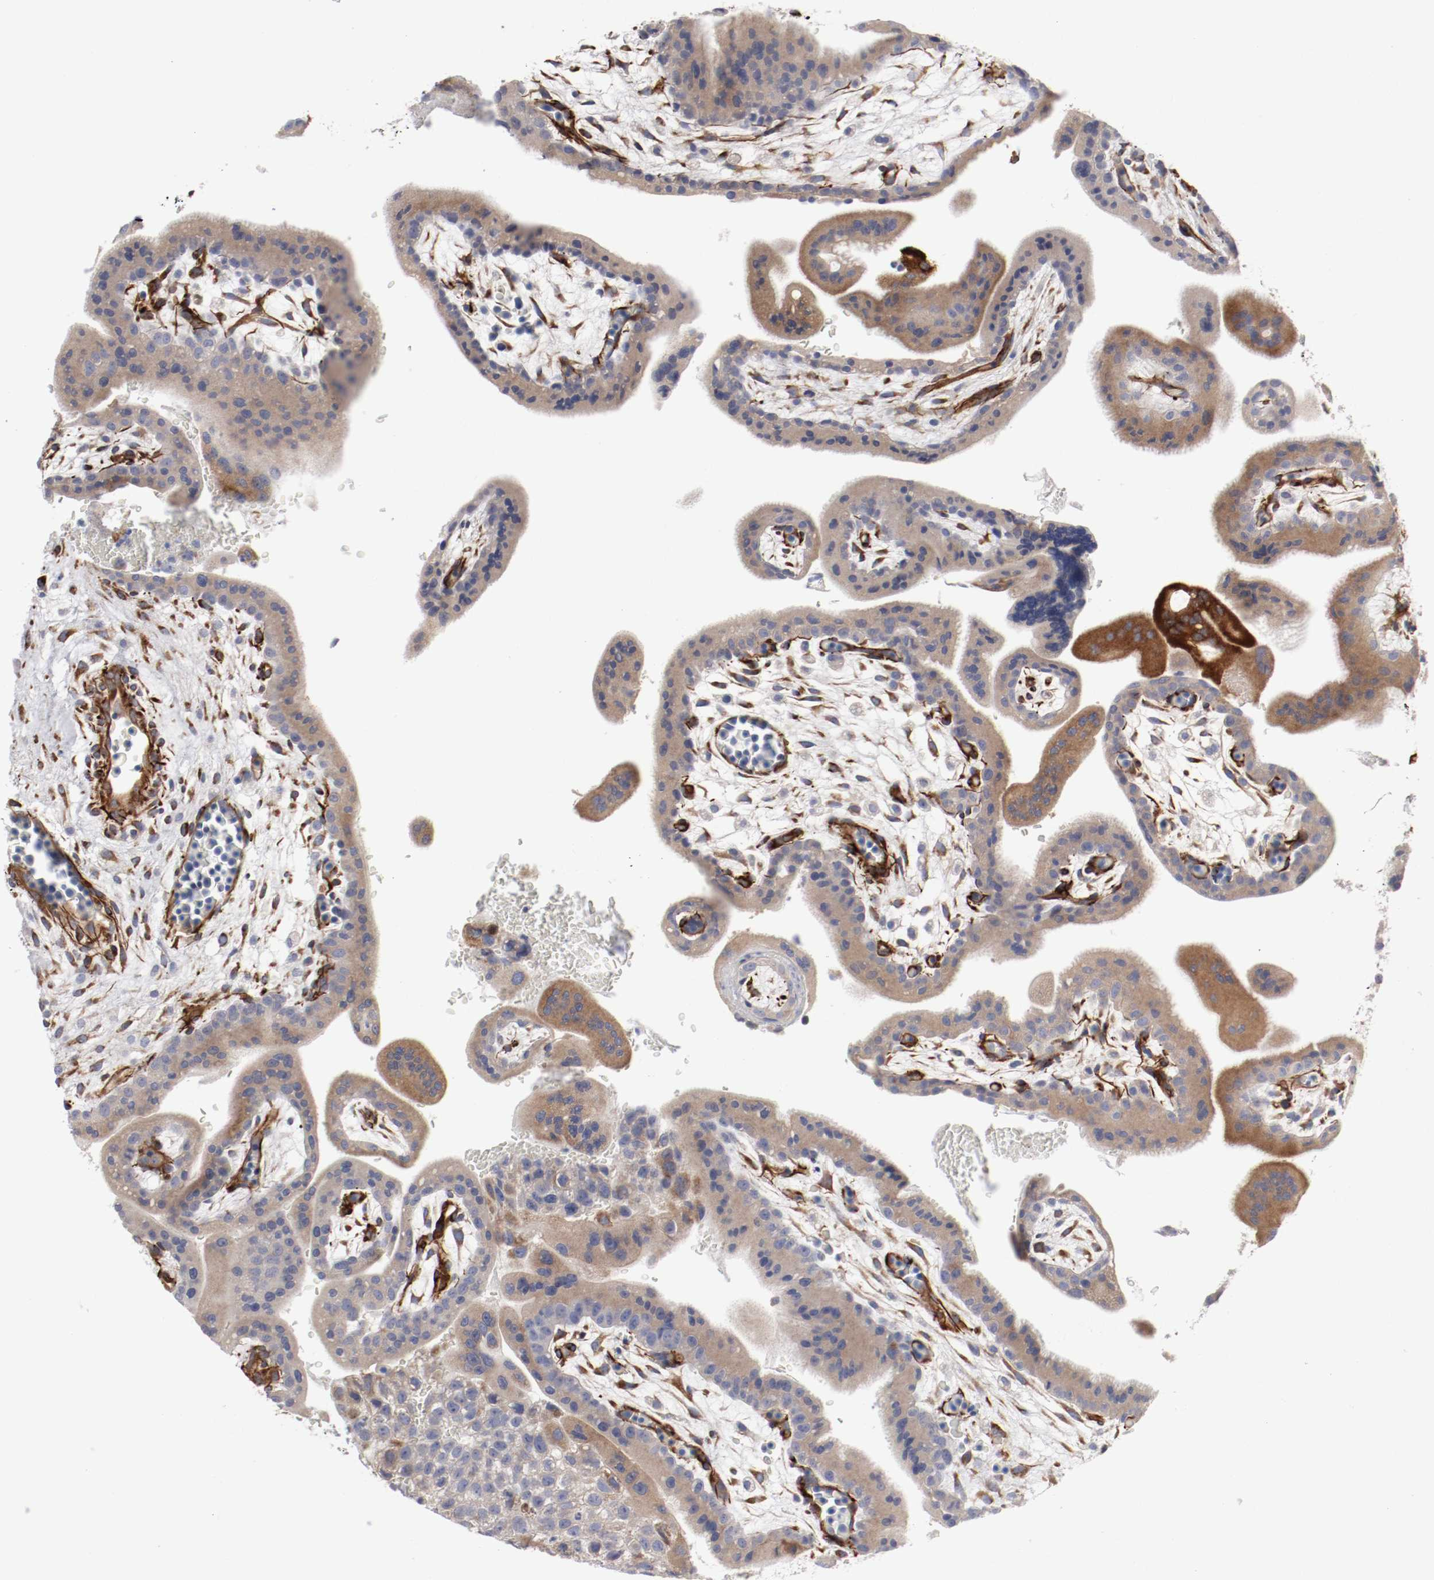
{"staining": {"intensity": "moderate", "quantity": ">75%", "location": "cytoplasmic/membranous"}, "tissue": "placenta", "cell_type": "Decidual cells", "image_type": "normal", "snomed": [{"axis": "morphology", "description": "Normal tissue, NOS"}, {"axis": "topography", "description": "Placenta"}], "caption": "Normal placenta demonstrates moderate cytoplasmic/membranous expression in about >75% of decidual cells.", "gene": "GIT1", "patient": {"sex": "female", "age": 35}}